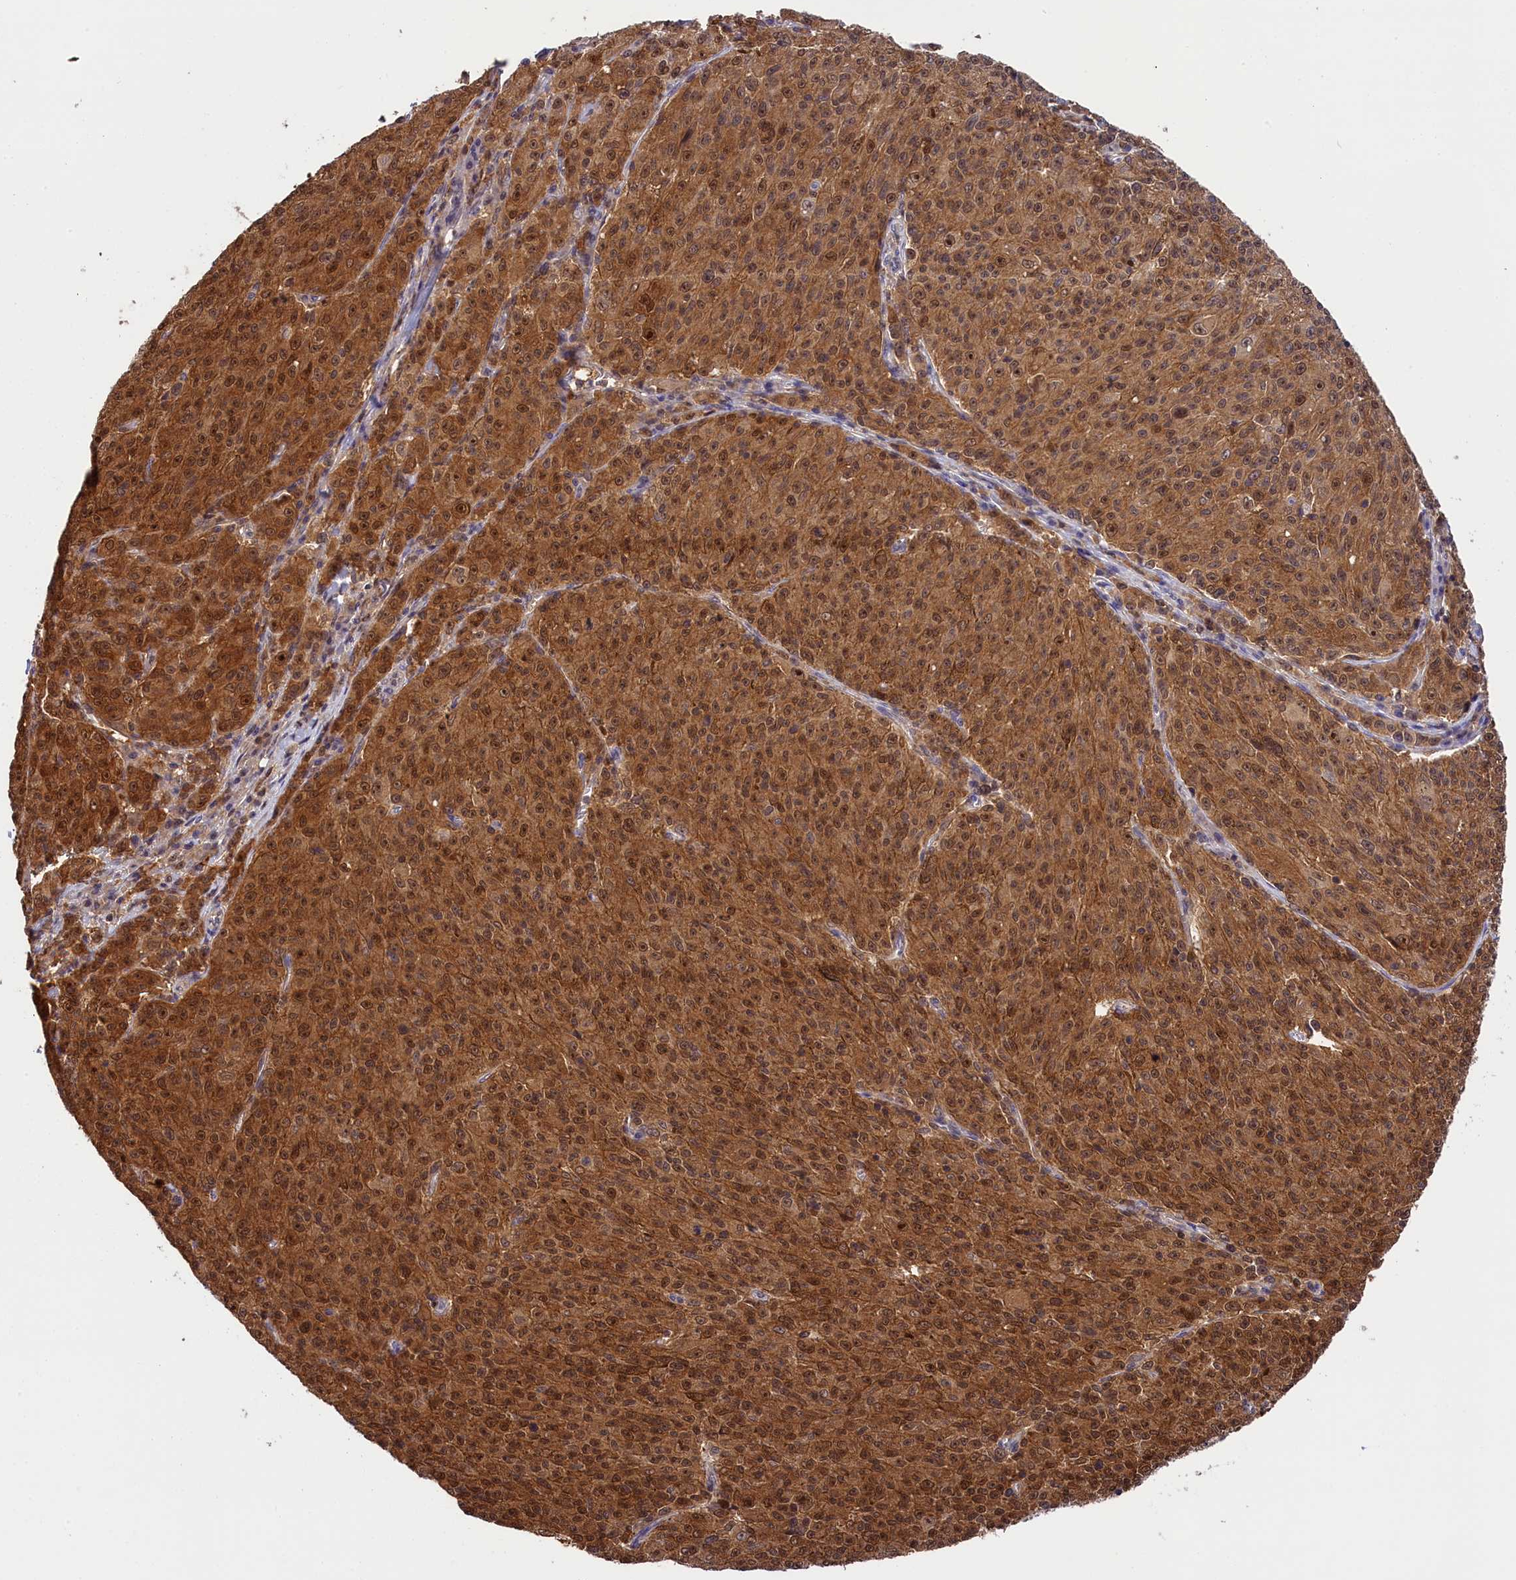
{"staining": {"intensity": "moderate", "quantity": ">75%", "location": "cytoplasmic/membranous,nuclear"}, "tissue": "melanoma", "cell_type": "Tumor cells", "image_type": "cancer", "snomed": [{"axis": "morphology", "description": "Malignant melanoma, NOS"}, {"axis": "topography", "description": "Skin"}], "caption": "Moderate cytoplasmic/membranous and nuclear protein positivity is appreciated in approximately >75% of tumor cells in malignant melanoma.", "gene": "EIF6", "patient": {"sex": "female", "age": 52}}